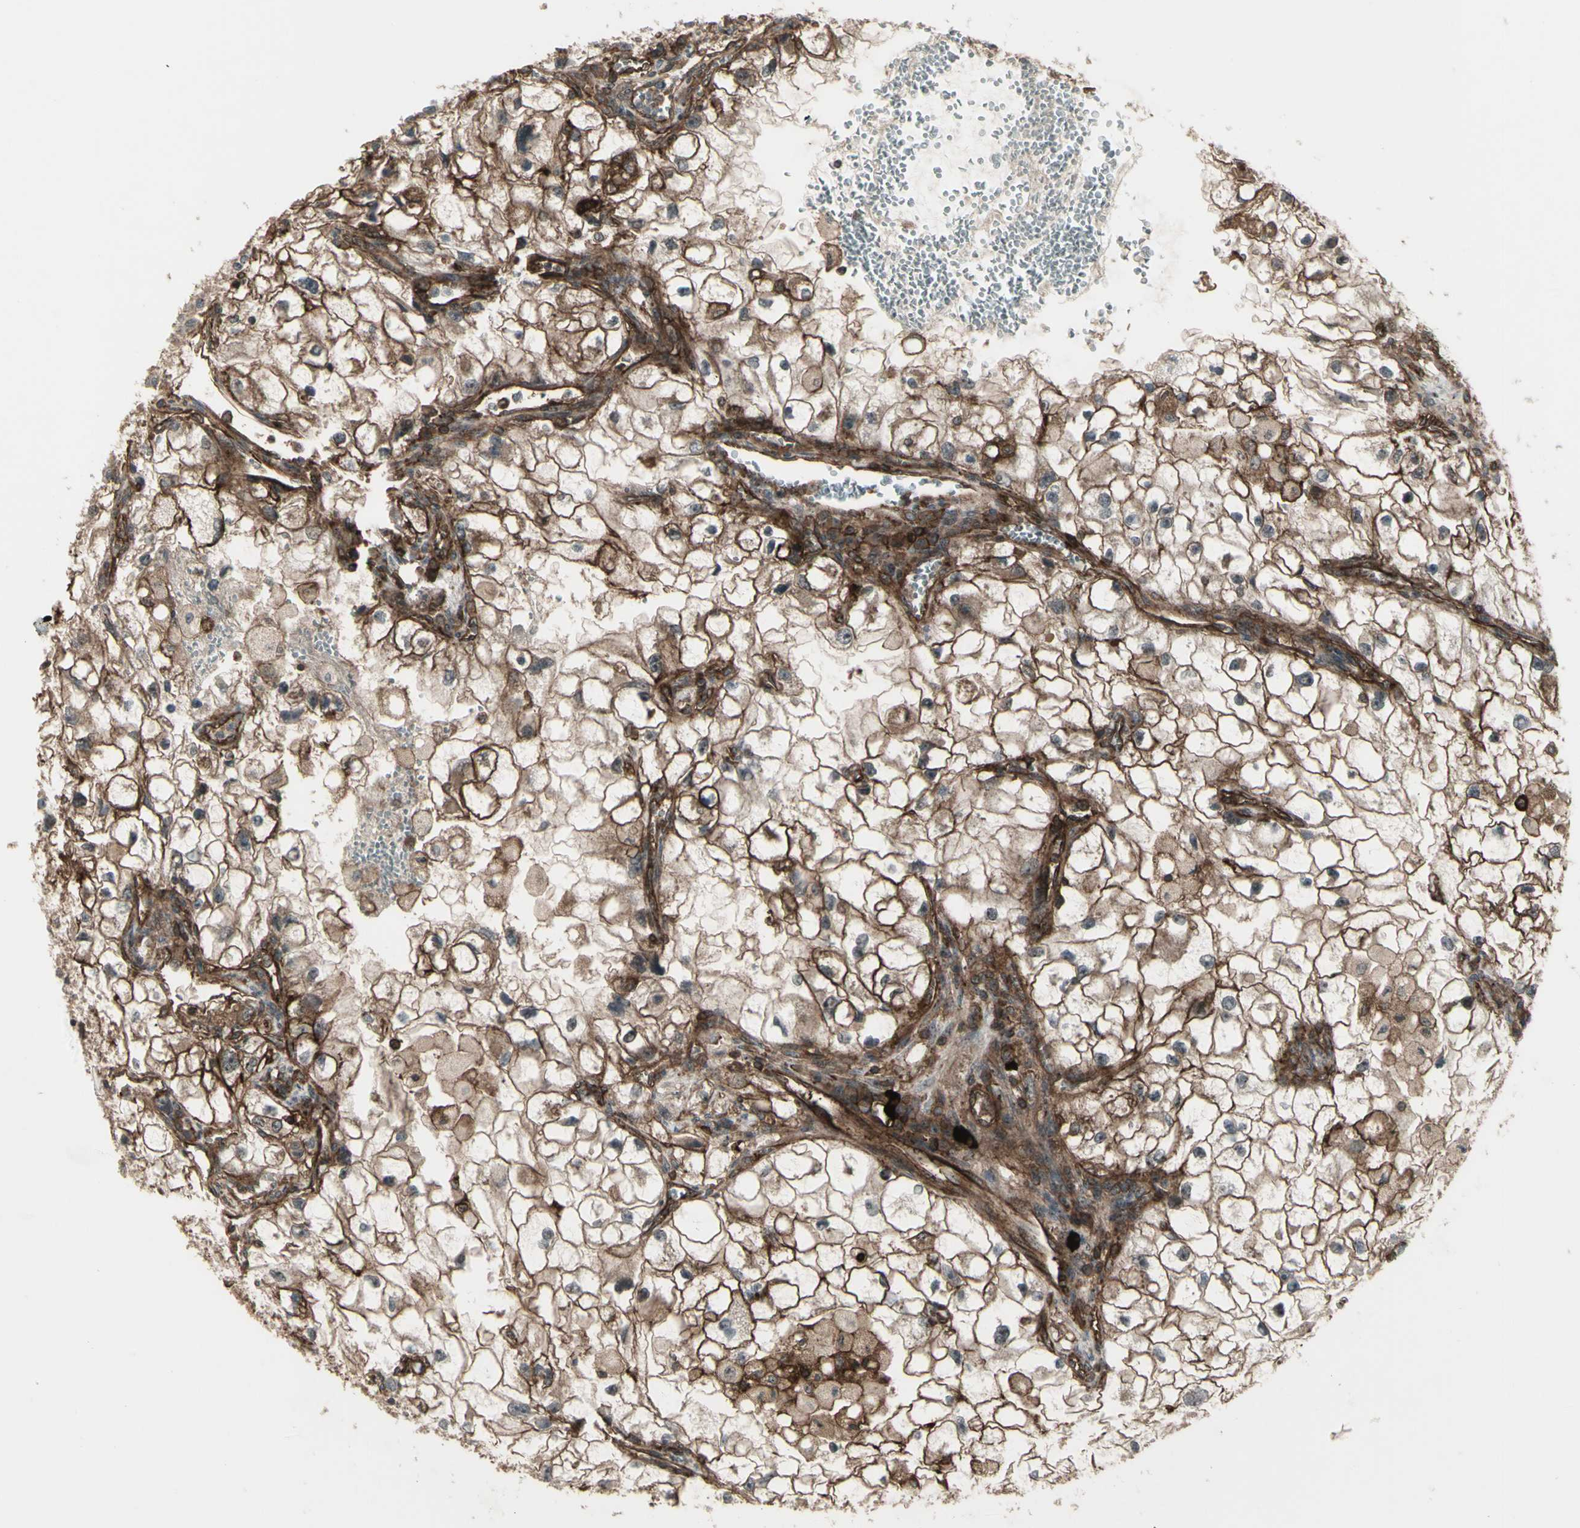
{"staining": {"intensity": "strong", "quantity": ">75%", "location": "cytoplasmic/membranous"}, "tissue": "renal cancer", "cell_type": "Tumor cells", "image_type": "cancer", "snomed": [{"axis": "morphology", "description": "Adenocarcinoma, NOS"}, {"axis": "topography", "description": "Kidney"}], "caption": "This is a micrograph of immunohistochemistry staining of renal adenocarcinoma, which shows strong expression in the cytoplasmic/membranous of tumor cells.", "gene": "FXYD5", "patient": {"sex": "female", "age": 70}}